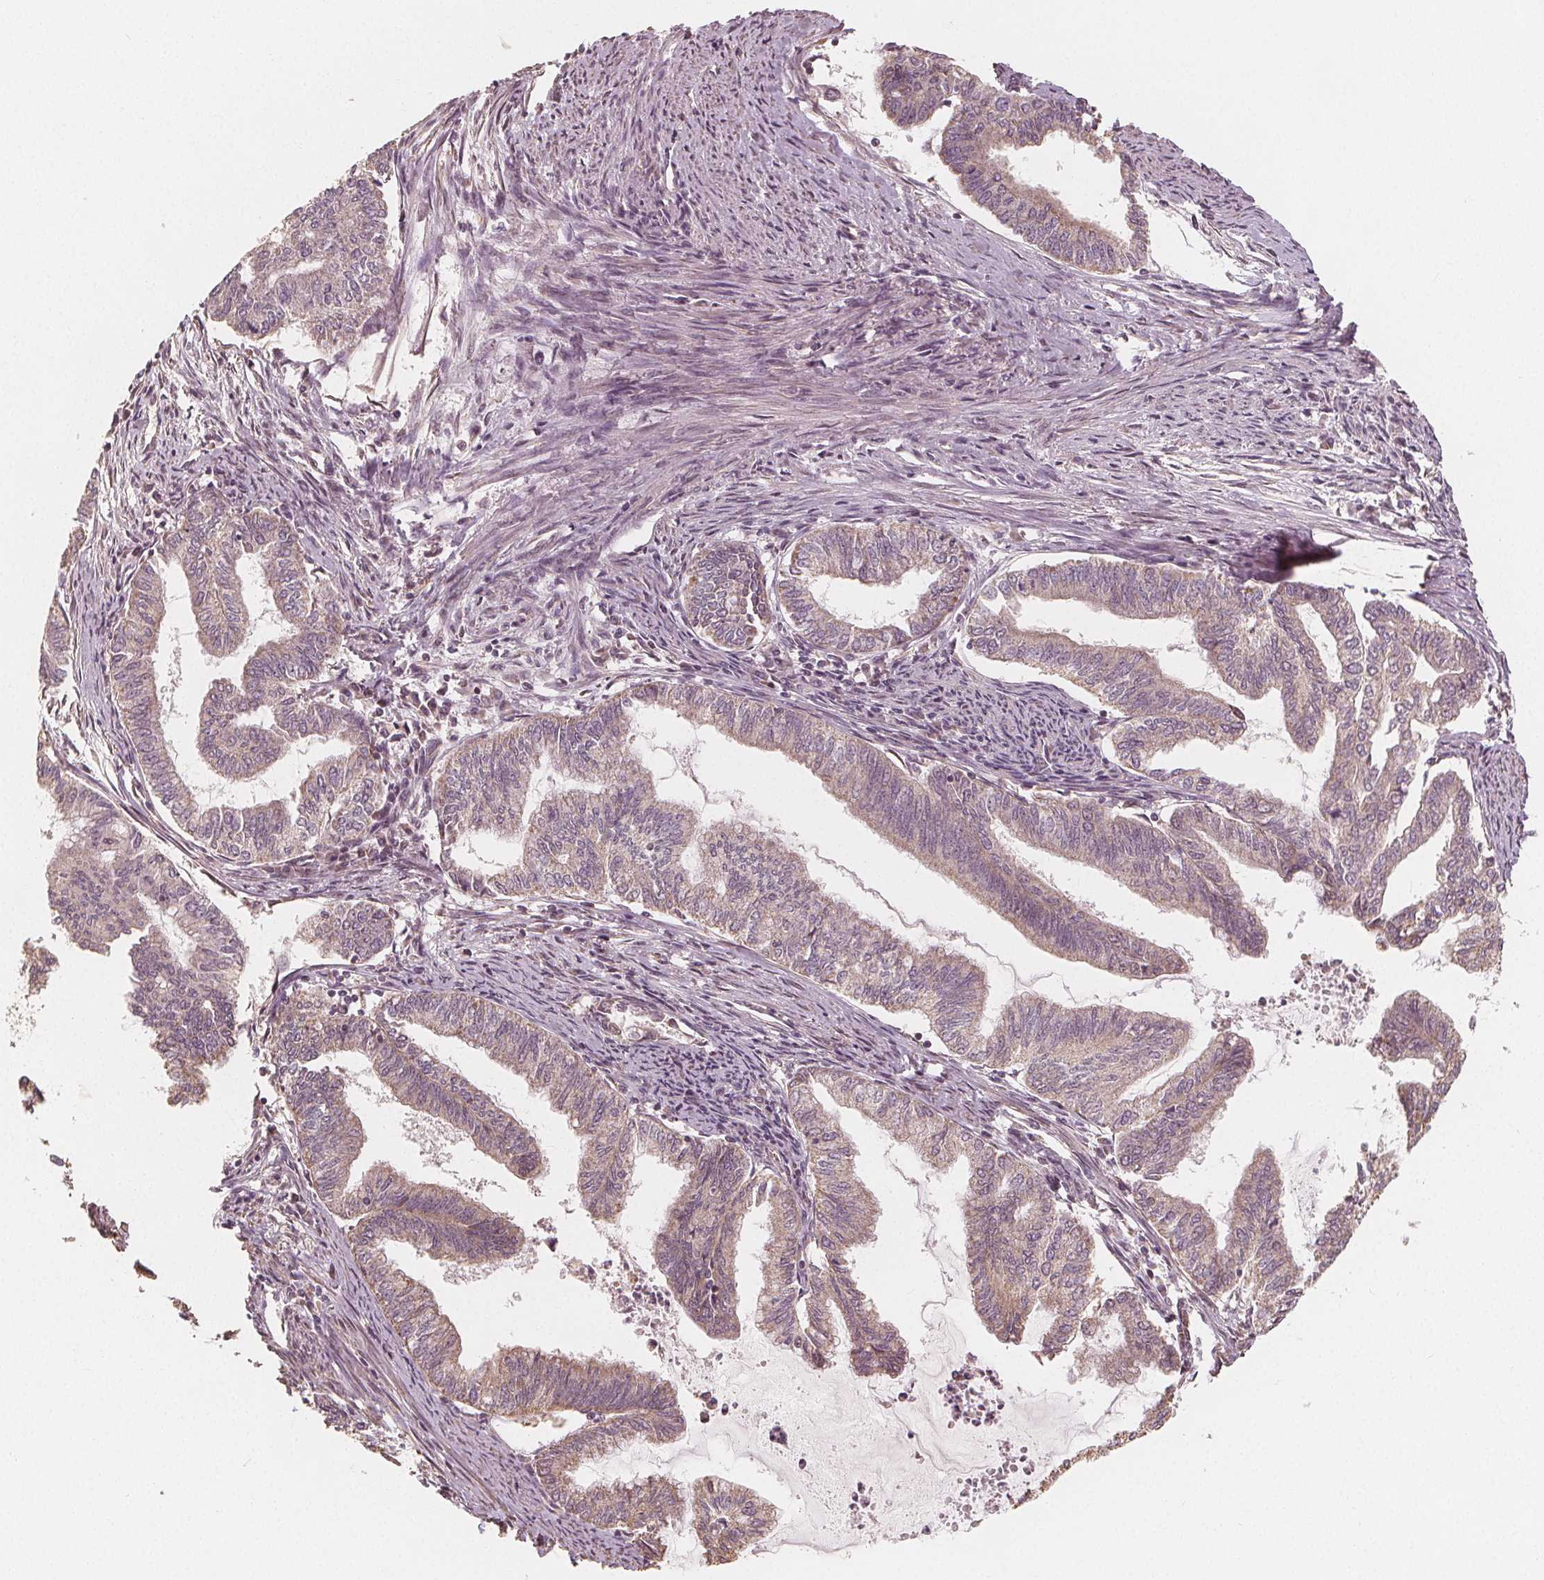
{"staining": {"intensity": "weak", "quantity": "<25%", "location": "cytoplasmic/membranous"}, "tissue": "endometrial cancer", "cell_type": "Tumor cells", "image_type": "cancer", "snomed": [{"axis": "morphology", "description": "Adenocarcinoma, NOS"}, {"axis": "topography", "description": "Endometrium"}], "caption": "This is a histopathology image of immunohistochemistry staining of adenocarcinoma (endometrial), which shows no expression in tumor cells.", "gene": "PEX26", "patient": {"sex": "female", "age": 79}}